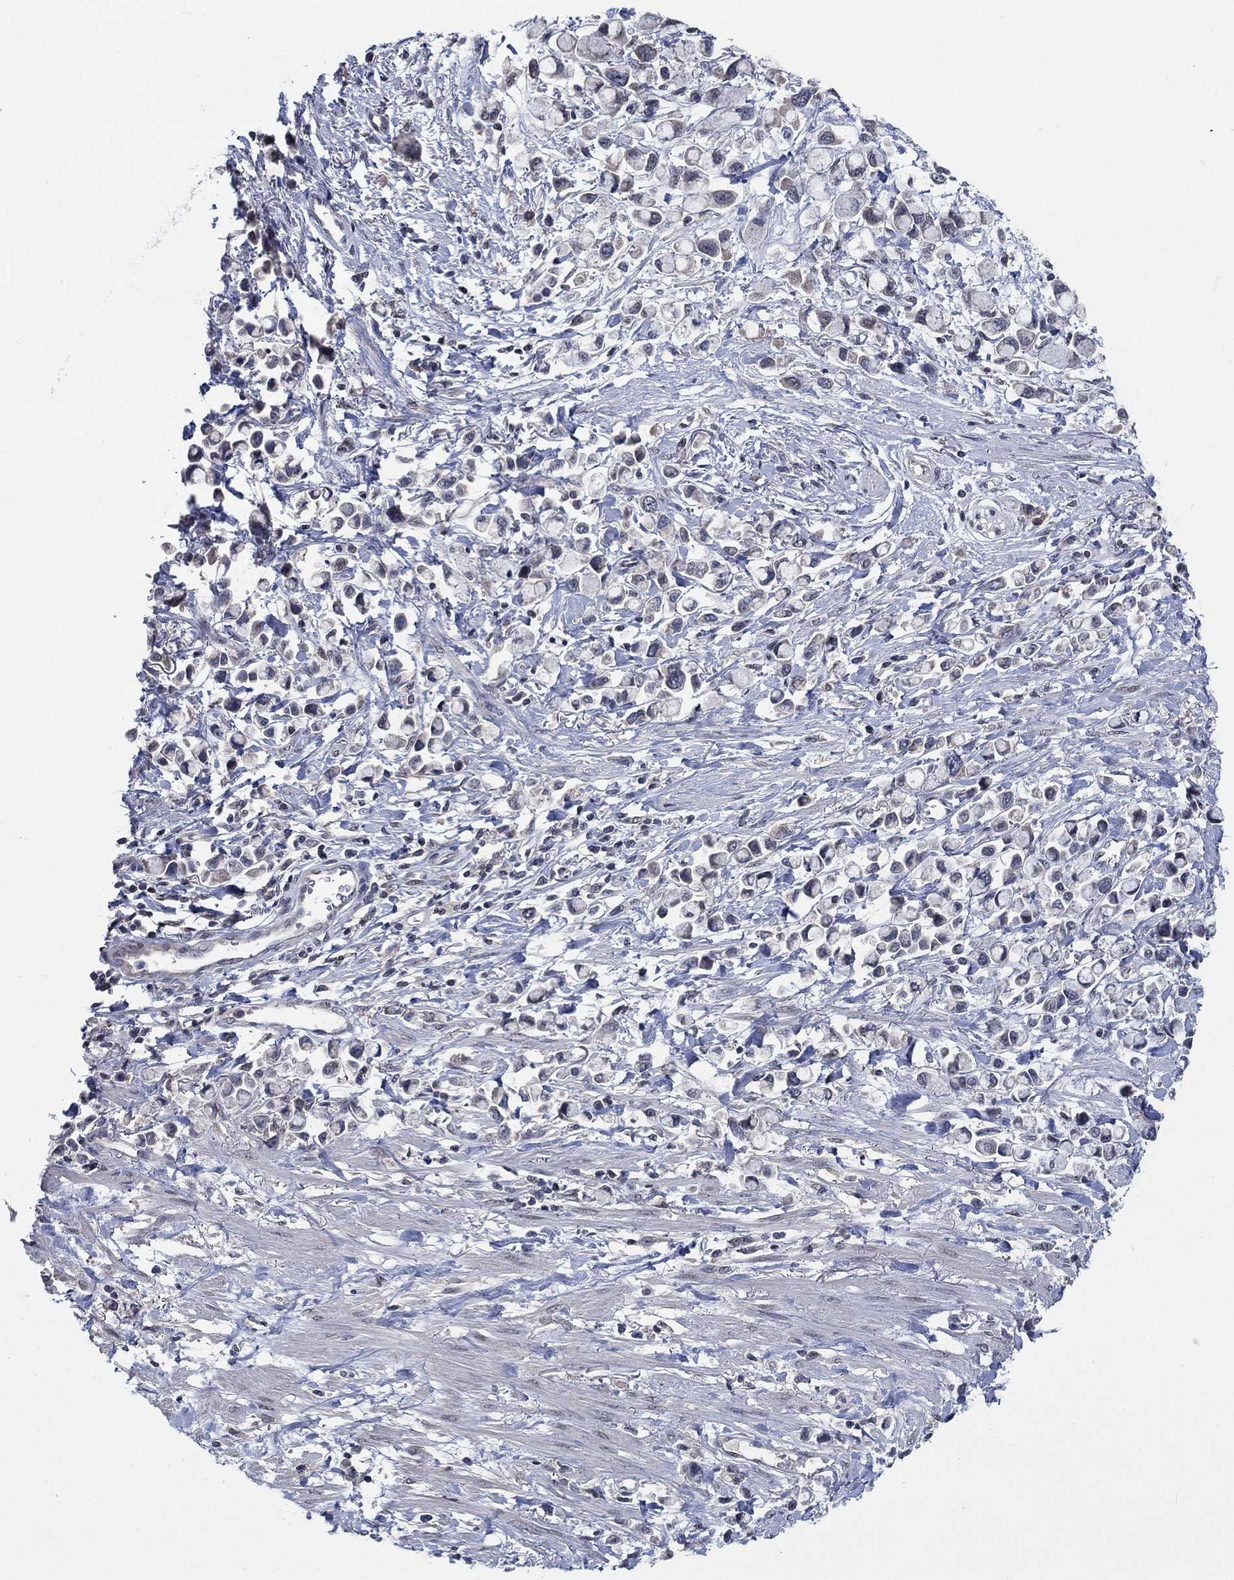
{"staining": {"intensity": "negative", "quantity": "none", "location": "none"}, "tissue": "stomach cancer", "cell_type": "Tumor cells", "image_type": "cancer", "snomed": [{"axis": "morphology", "description": "Adenocarcinoma, NOS"}, {"axis": "topography", "description": "Stomach"}], "caption": "Immunohistochemistry (IHC) photomicrograph of human adenocarcinoma (stomach) stained for a protein (brown), which displays no positivity in tumor cells.", "gene": "HTN1", "patient": {"sex": "female", "age": 81}}